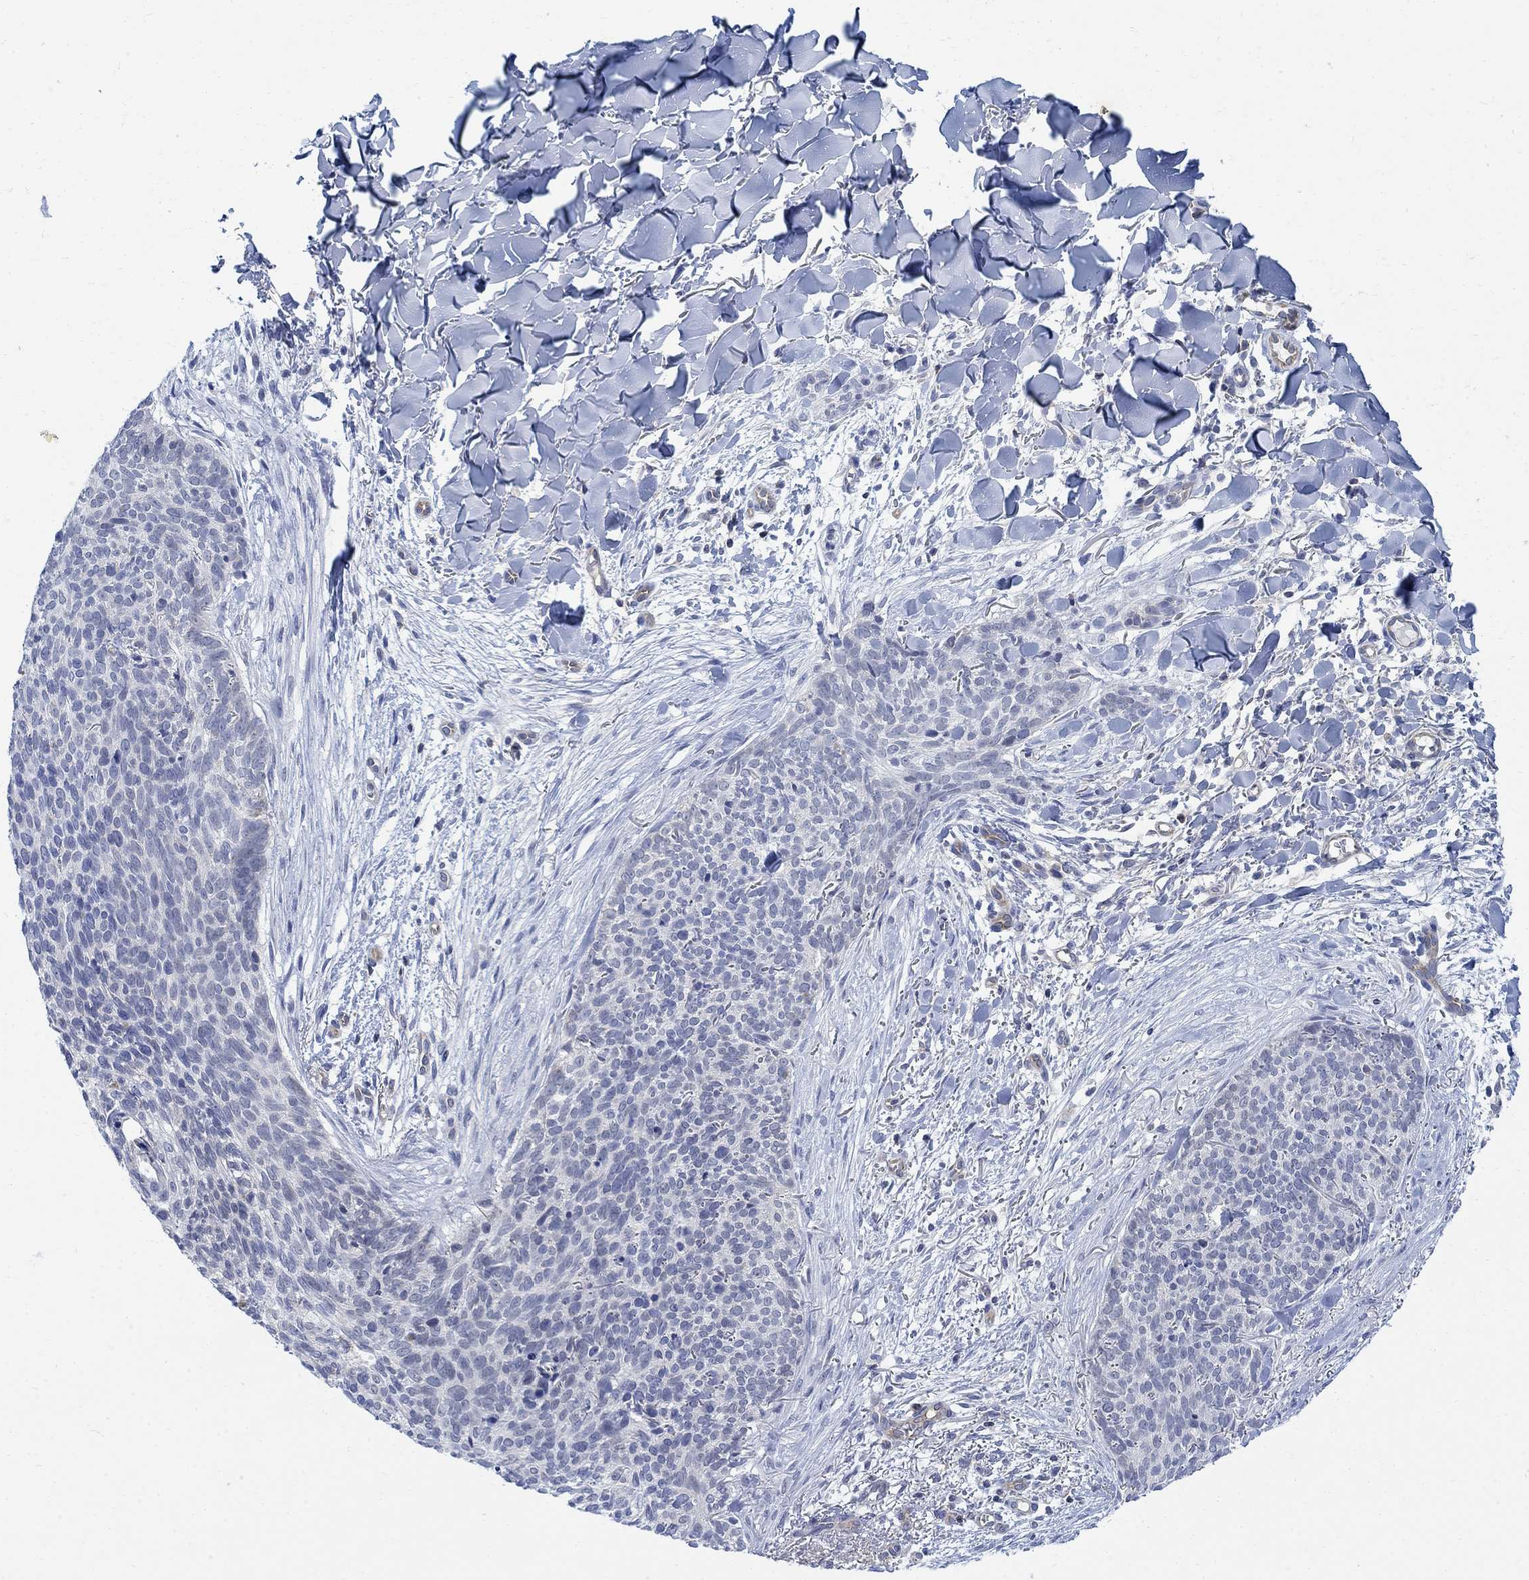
{"staining": {"intensity": "negative", "quantity": "none", "location": "none"}, "tissue": "skin cancer", "cell_type": "Tumor cells", "image_type": "cancer", "snomed": [{"axis": "morphology", "description": "Basal cell carcinoma"}, {"axis": "topography", "description": "Skin"}], "caption": "The histopathology image demonstrates no staining of tumor cells in skin basal cell carcinoma.", "gene": "PHF21B", "patient": {"sex": "male", "age": 64}}